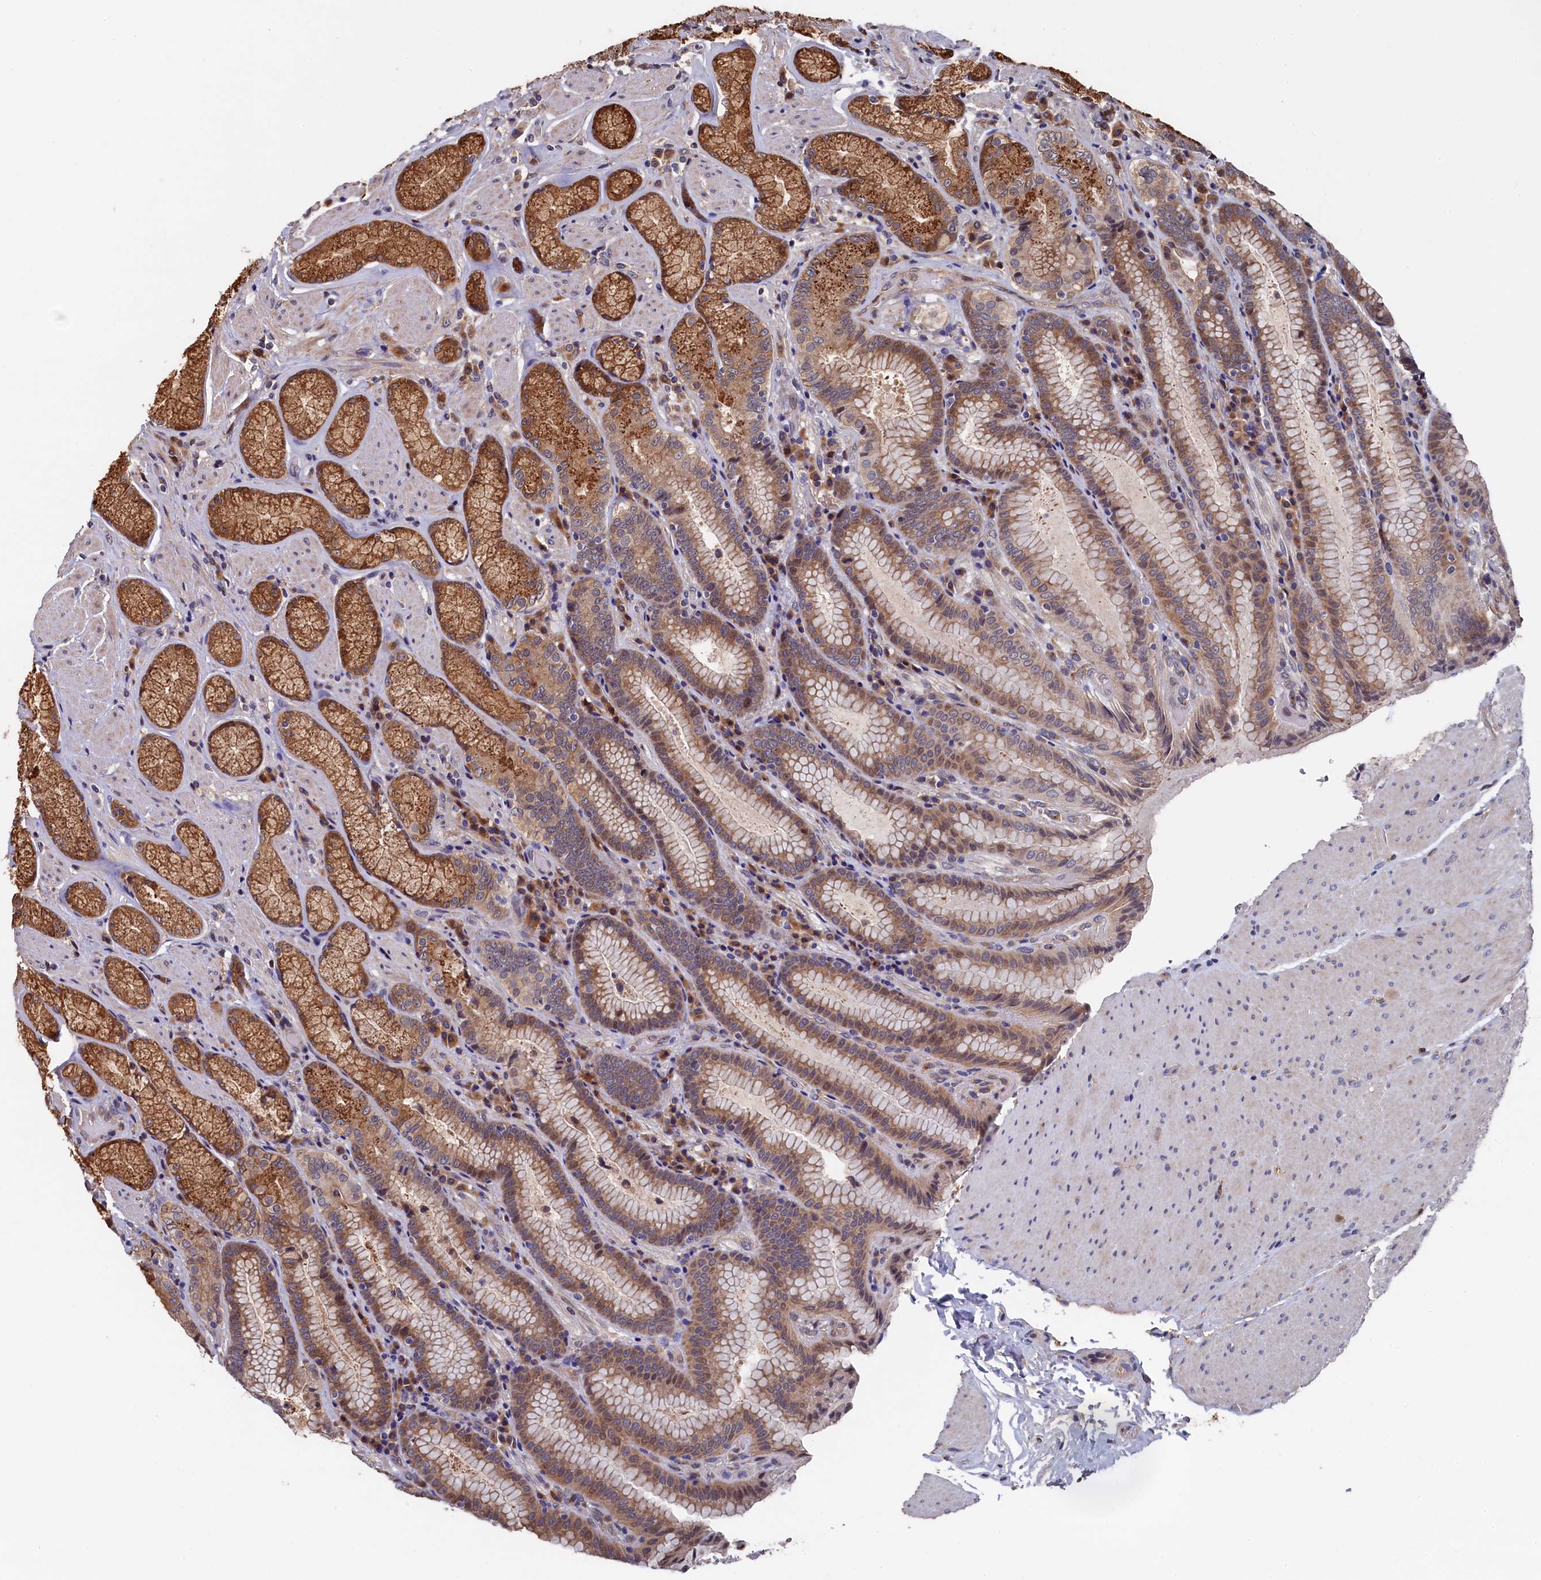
{"staining": {"intensity": "moderate", "quantity": ">75%", "location": "cytoplasmic/membranous"}, "tissue": "stomach", "cell_type": "Glandular cells", "image_type": "normal", "snomed": [{"axis": "morphology", "description": "Normal tissue, NOS"}, {"axis": "topography", "description": "Stomach, upper"}, {"axis": "topography", "description": "Stomach, lower"}], "caption": "Protein positivity by immunohistochemistry exhibits moderate cytoplasmic/membranous staining in approximately >75% of glandular cells in normal stomach. (IHC, brightfield microscopy, high magnification).", "gene": "SLC12A4", "patient": {"sex": "female", "age": 76}}